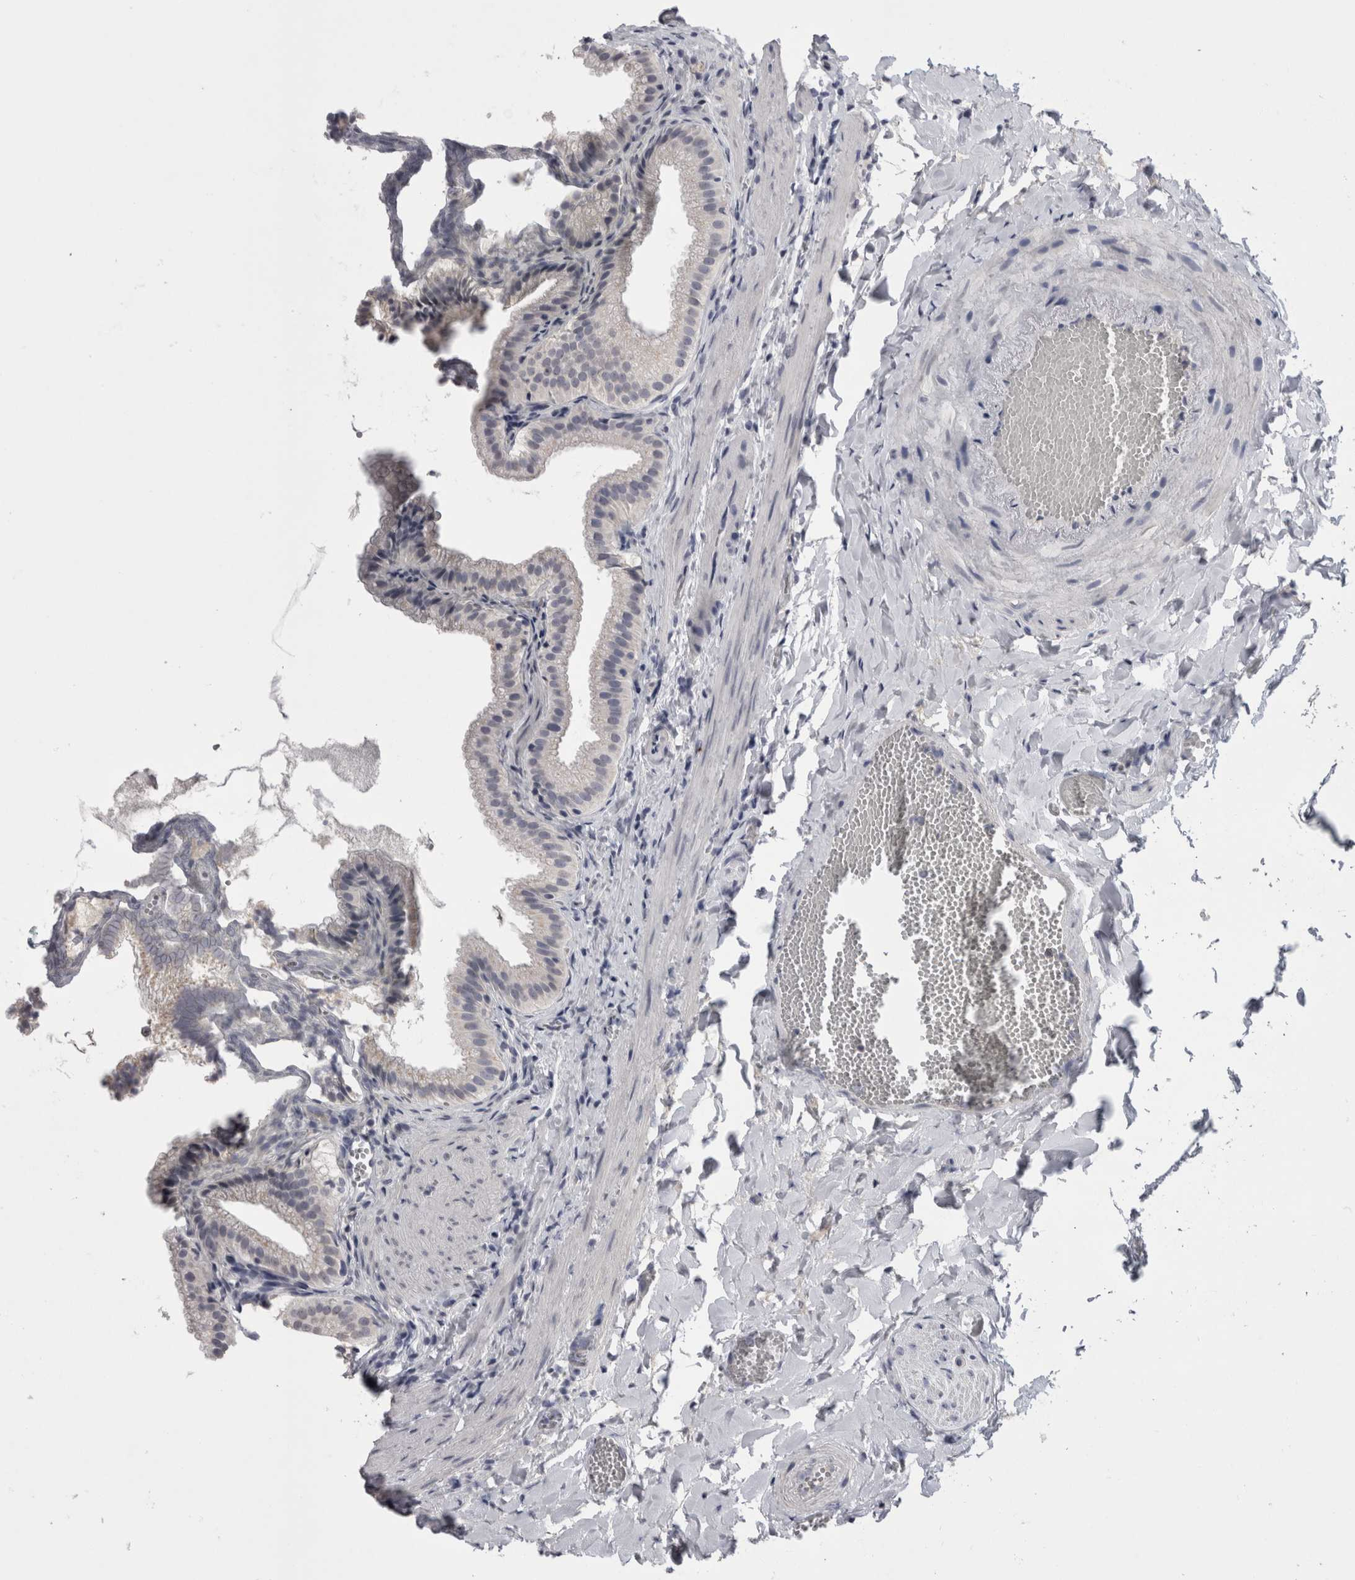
{"staining": {"intensity": "negative", "quantity": "none", "location": "none"}, "tissue": "gallbladder", "cell_type": "Glandular cells", "image_type": "normal", "snomed": [{"axis": "morphology", "description": "Normal tissue, NOS"}, {"axis": "topography", "description": "Gallbladder"}], "caption": "Immunohistochemistry of benign human gallbladder exhibits no positivity in glandular cells.", "gene": "PAX5", "patient": {"sex": "male", "age": 38}}